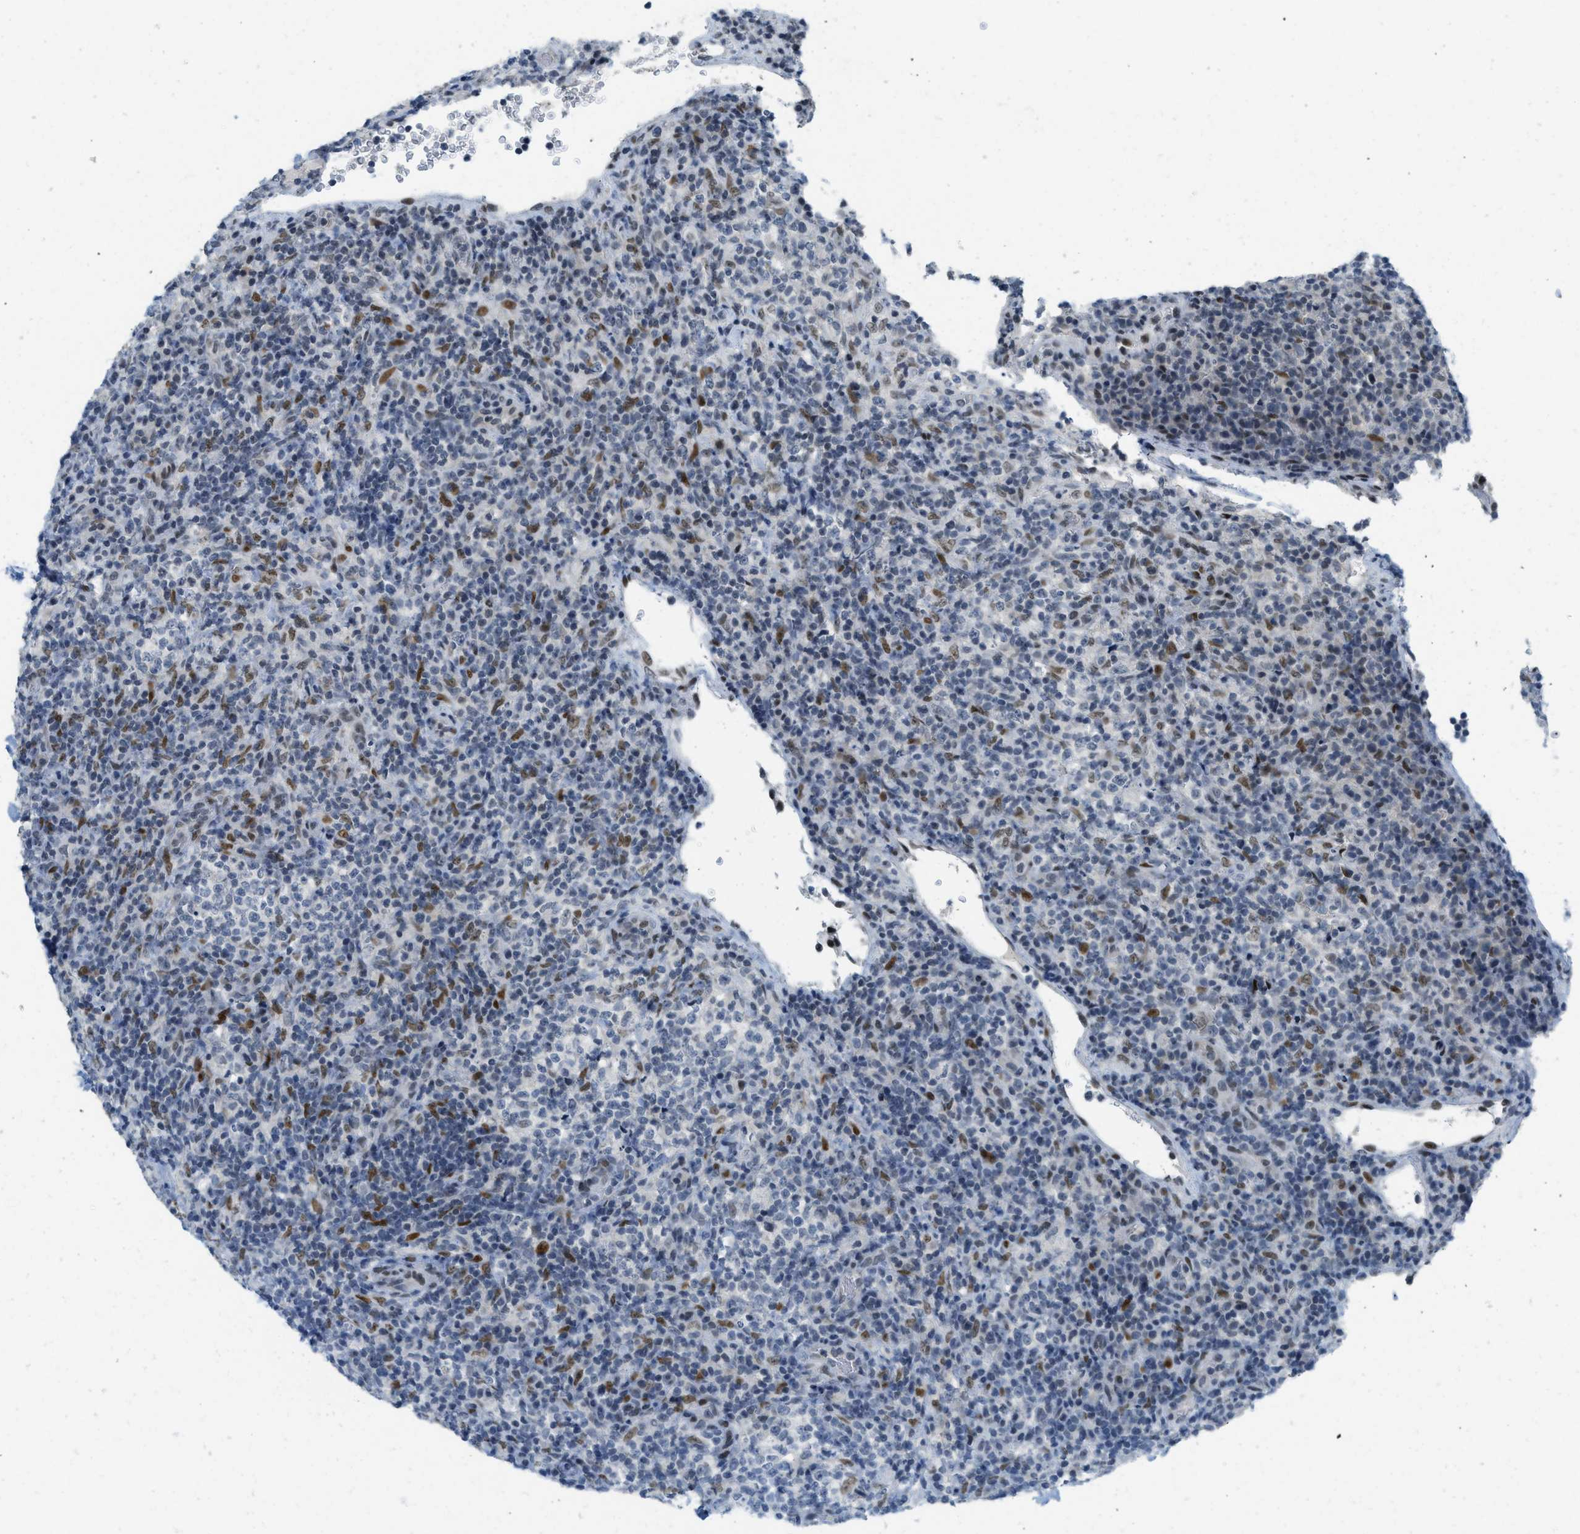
{"staining": {"intensity": "moderate", "quantity": "<25%", "location": "nuclear"}, "tissue": "lymphoma", "cell_type": "Tumor cells", "image_type": "cancer", "snomed": [{"axis": "morphology", "description": "Malignant lymphoma, non-Hodgkin's type, High grade"}, {"axis": "topography", "description": "Lymph node"}], "caption": "Protein positivity by immunohistochemistry (IHC) displays moderate nuclear staining in about <25% of tumor cells in malignant lymphoma, non-Hodgkin's type (high-grade). (brown staining indicates protein expression, while blue staining denotes nuclei).", "gene": "PBX1", "patient": {"sex": "female", "age": 76}}